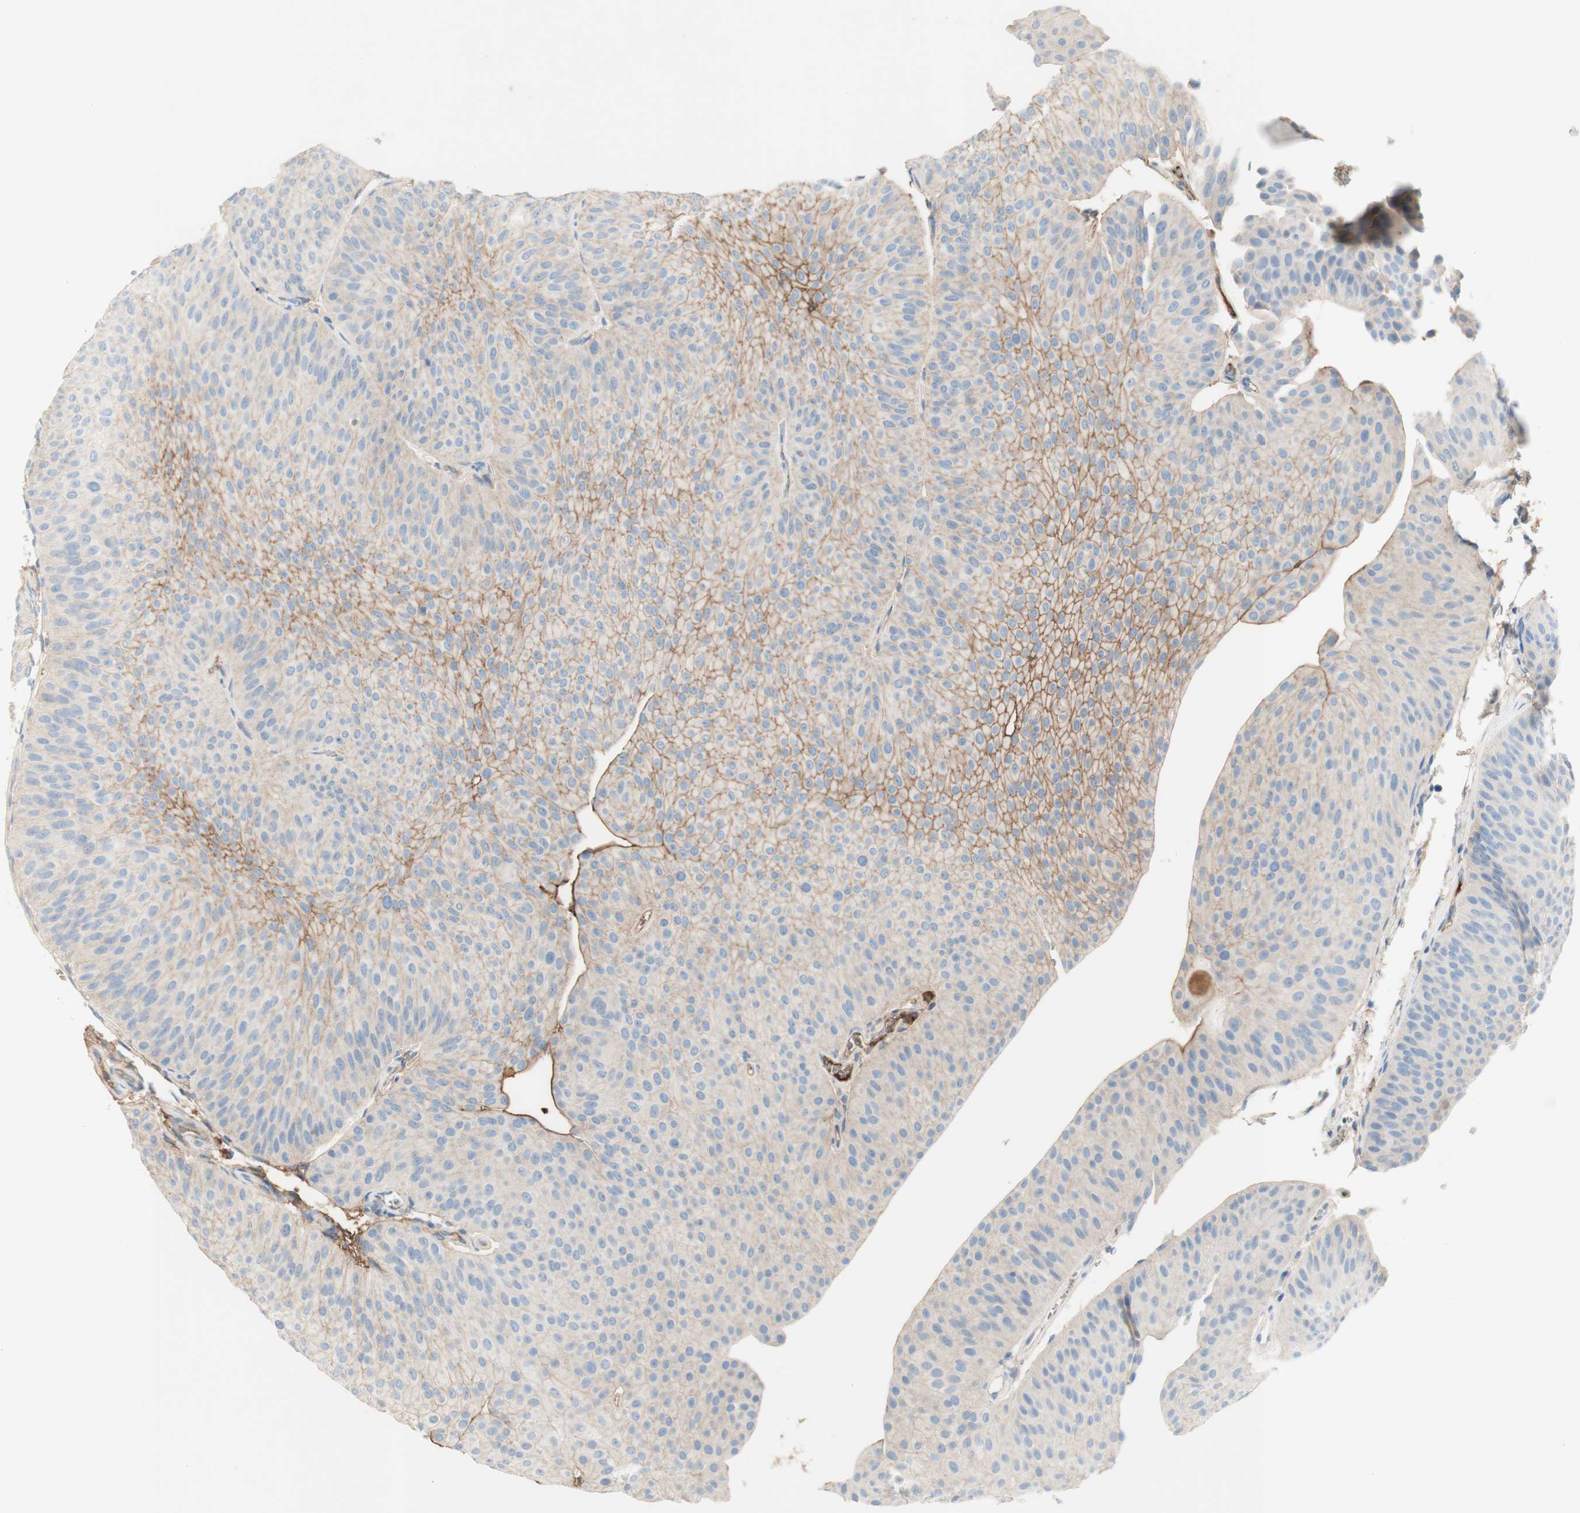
{"staining": {"intensity": "moderate", "quantity": "<25%", "location": "cytoplasmic/membranous"}, "tissue": "urothelial cancer", "cell_type": "Tumor cells", "image_type": "cancer", "snomed": [{"axis": "morphology", "description": "Urothelial carcinoma, Low grade"}, {"axis": "topography", "description": "Urinary bladder"}], "caption": "Protein expression analysis of human urothelial cancer reveals moderate cytoplasmic/membranous staining in about <25% of tumor cells.", "gene": "KNG1", "patient": {"sex": "female", "age": 60}}